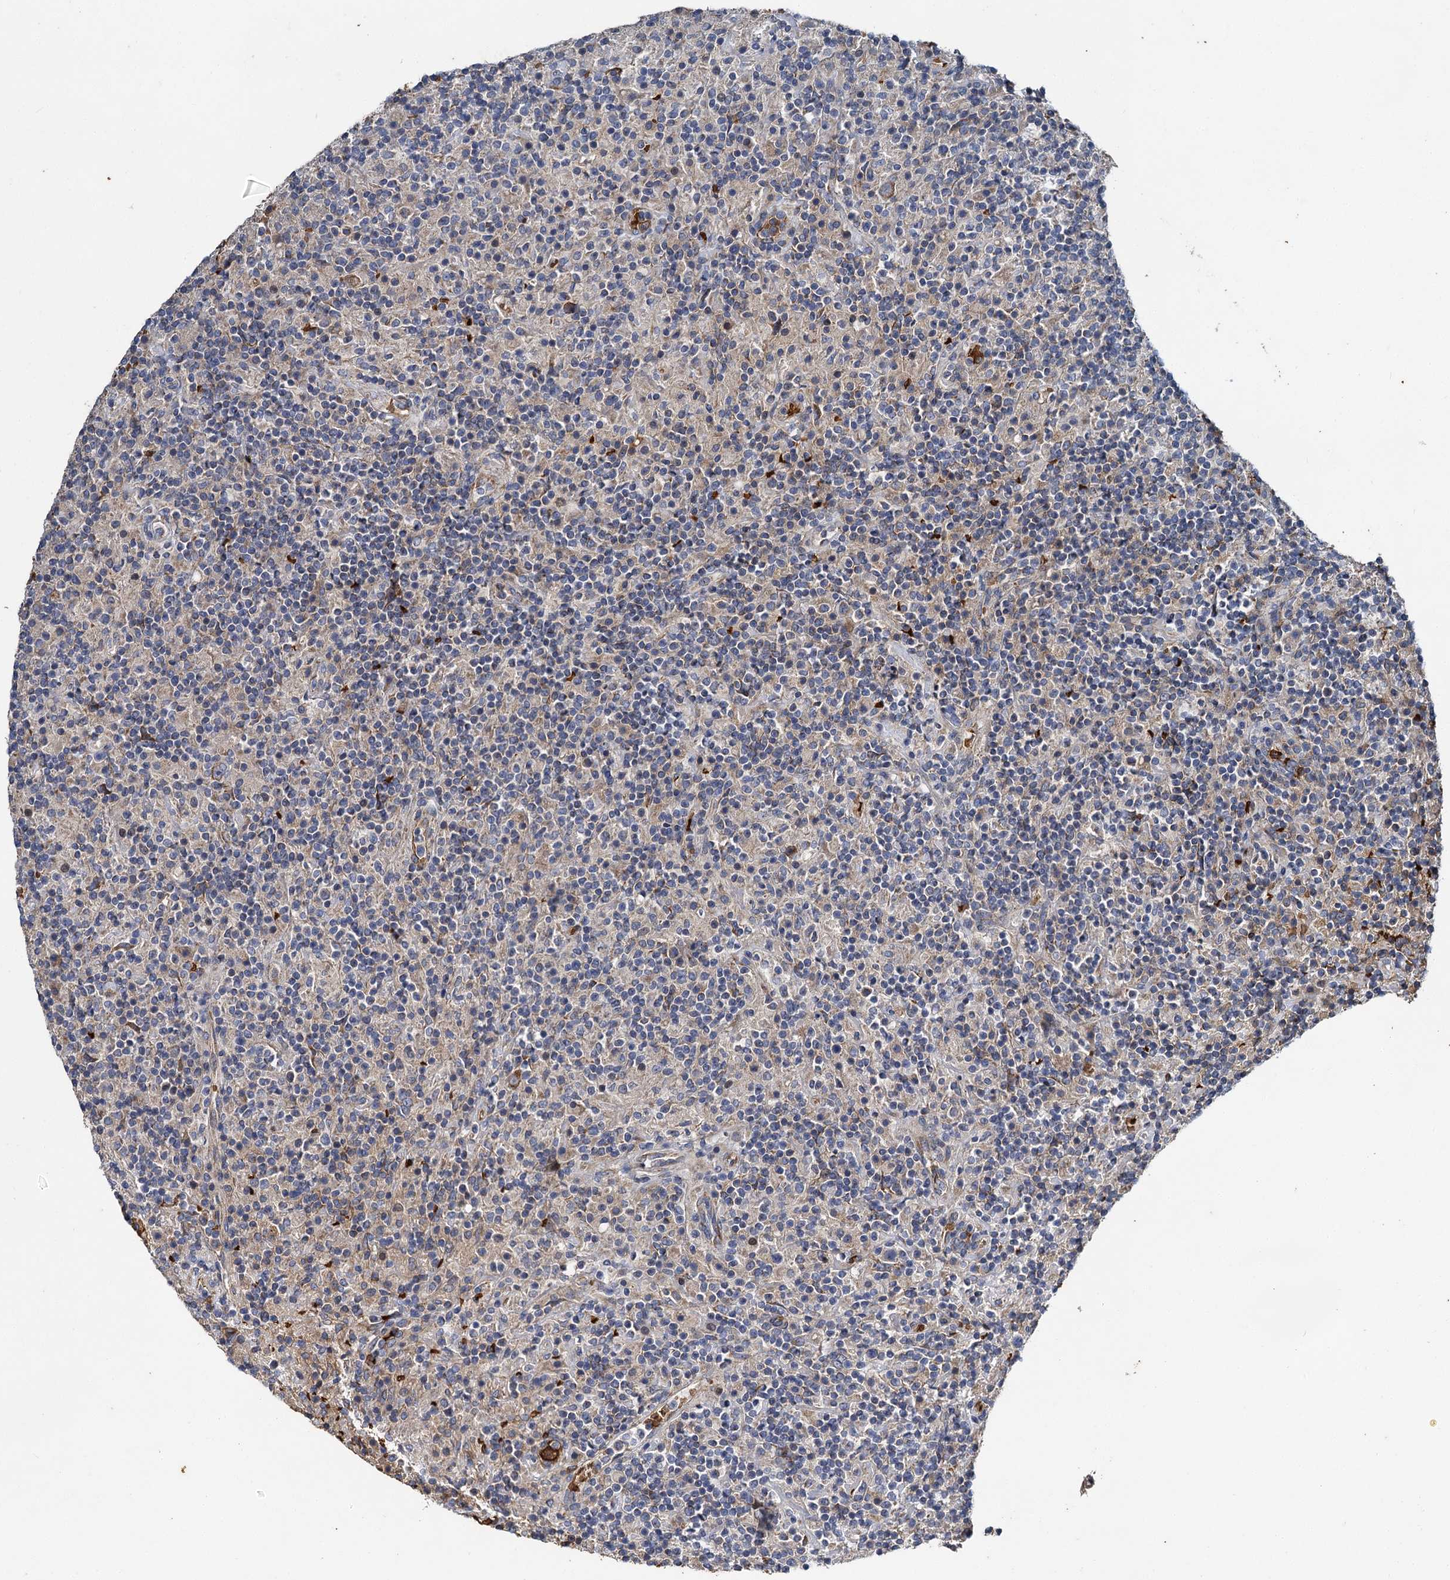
{"staining": {"intensity": "moderate", "quantity": ">75%", "location": "cytoplasmic/membranous"}, "tissue": "lymphoma", "cell_type": "Tumor cells", "image_type": "cancer", "snomed": [{"axis": "morphology", "description": "Hodgkin's disease, NOS"}, {"axis": "topography", "description": "Lymph node"}], "caption": "High-magnification brightfield microscopy of lymphoma stained with DAB (brown) and counterstained with hematoxylin (blue). tumor cells exhibit moderate cytoplasmic/membranous expression is seen in approximately>75% of cells. (brown staining indicates protein expression, while blue staining denotes nuclei).", "gene": "BCS1L", "patient": {"sex": "male", "age": 70}}